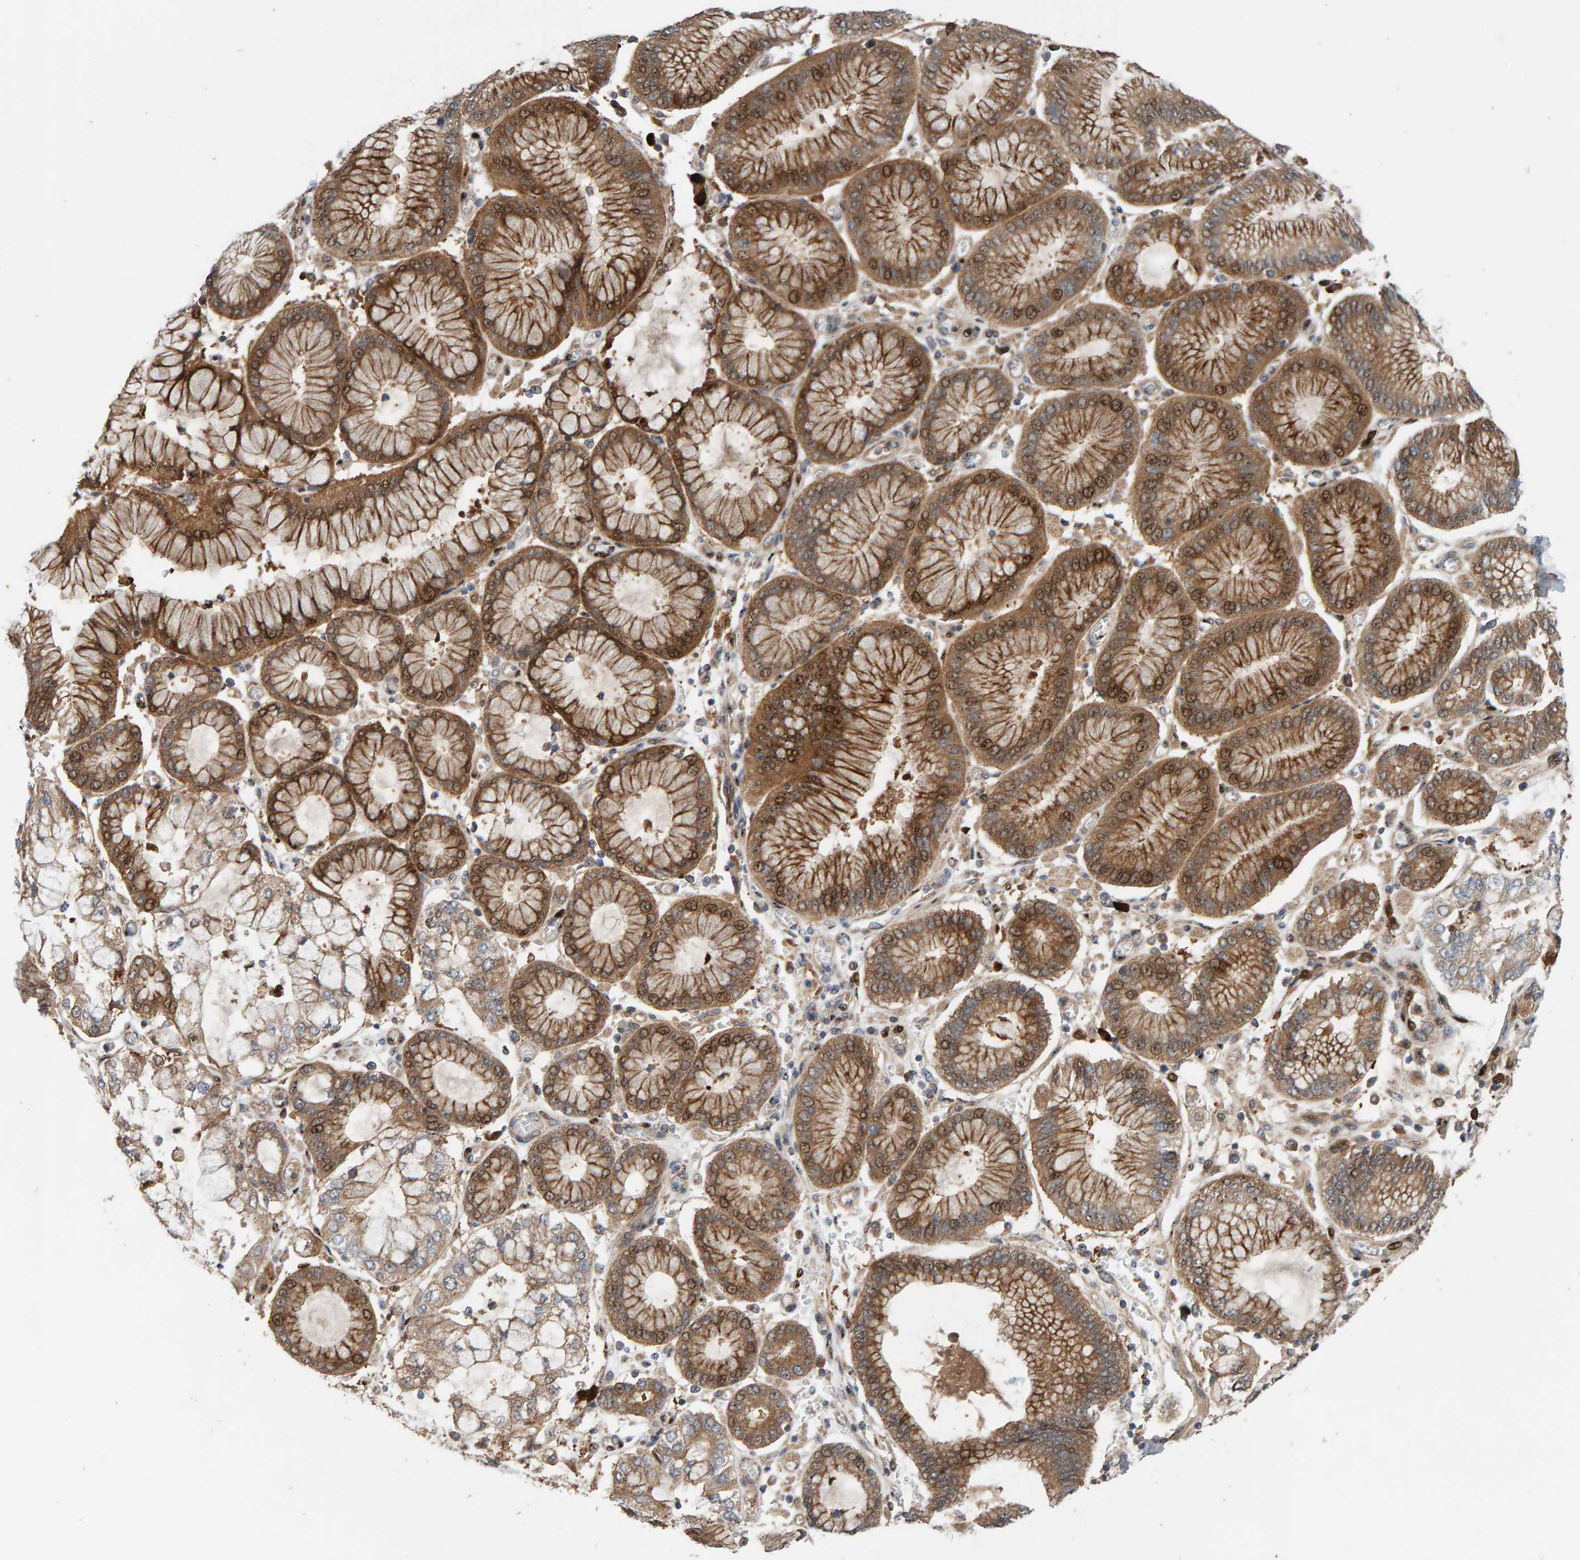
{"staining": {"intensity": "weak", "quantity": ">75%", "location": "cytoplasmic/membranous"}, "tissue": "stomach cancer", "cell_type": "Tumor cells", "image_type": "cancer", "snomed": [{"axis": "morphology", "description": "Adenocarcinoma, NOS"}, {"axis": "topography", "description": "Stomach"}], "caption": "Protein staining exhibits weak cytoplasmic/membranous expression in about >75% of tumor cells in adenocarcinoma (stomach).", "gene": "KIAA0753", "patient": {"sex": "male", "age": 76}}